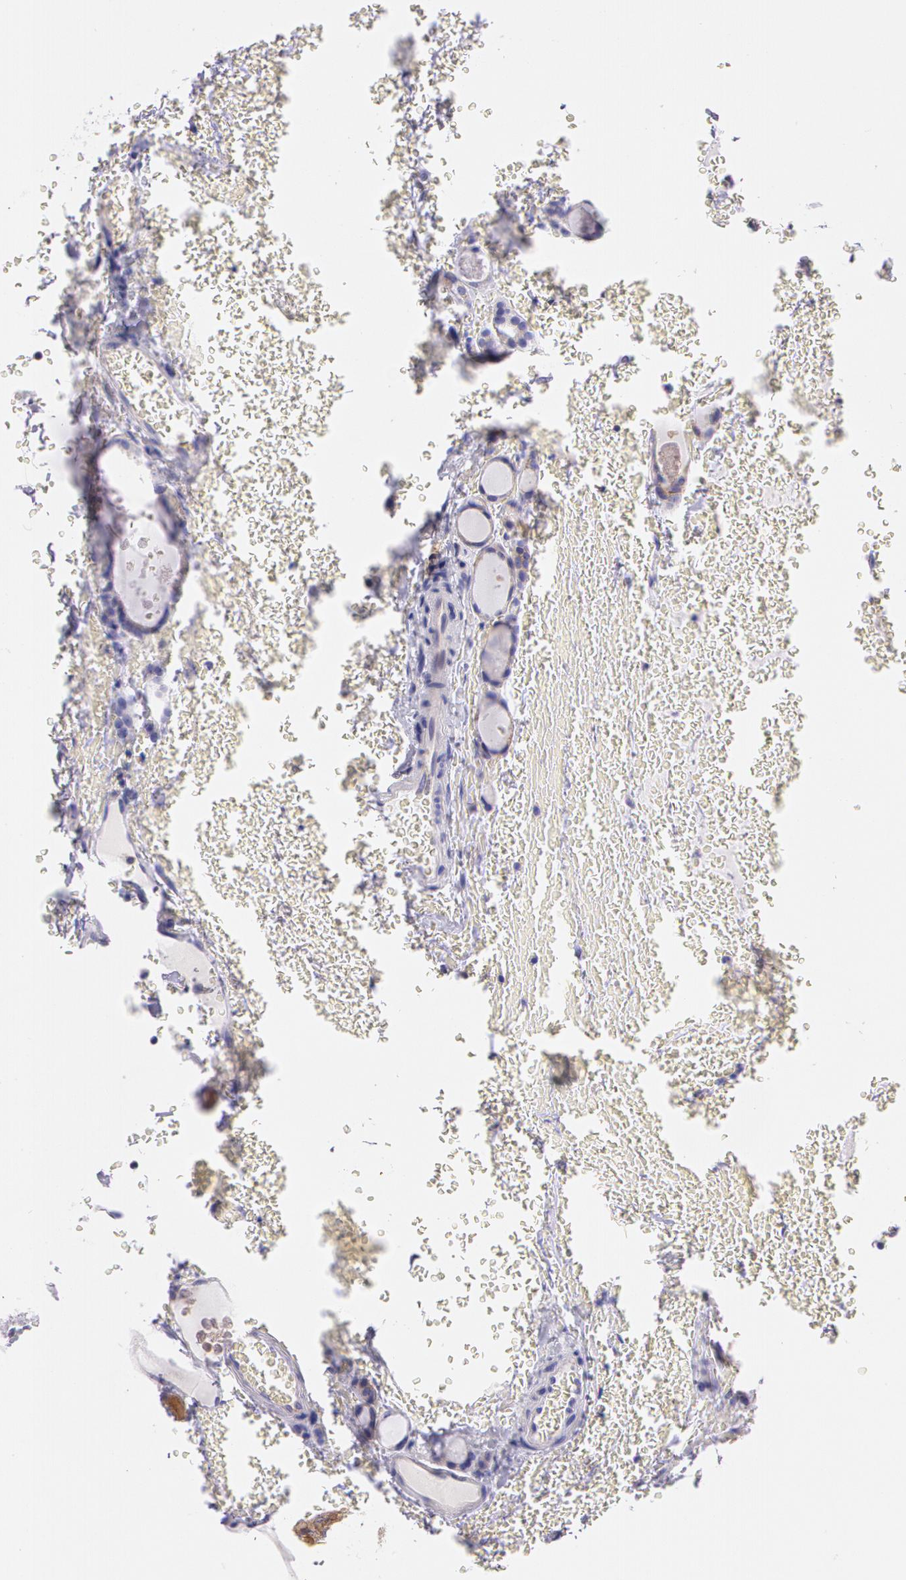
{"staining": {"intensity": "negative", "quantity": "none", "location": "none"}, "tissue": "thyroid cancer", "cell_type": "Tumor cells", "image_type": "cancer", "snomed": [{"axis": "morphology", "description": "Follicular adenoma carcinoma, NOS"}, {"axis": "topography", "description": "Thyroid gland"}], "caption": "Immunohistochemistry of human thyroid follicular adenoma carcinoma reveals no staining in tumor cells. (DAB (3,3'-diaminobenzidine) immunohistochemistry (IHC) with hematoxylin counter stain).", "gene": "LY75", "patient": {"sex": "female", "age": 71}}